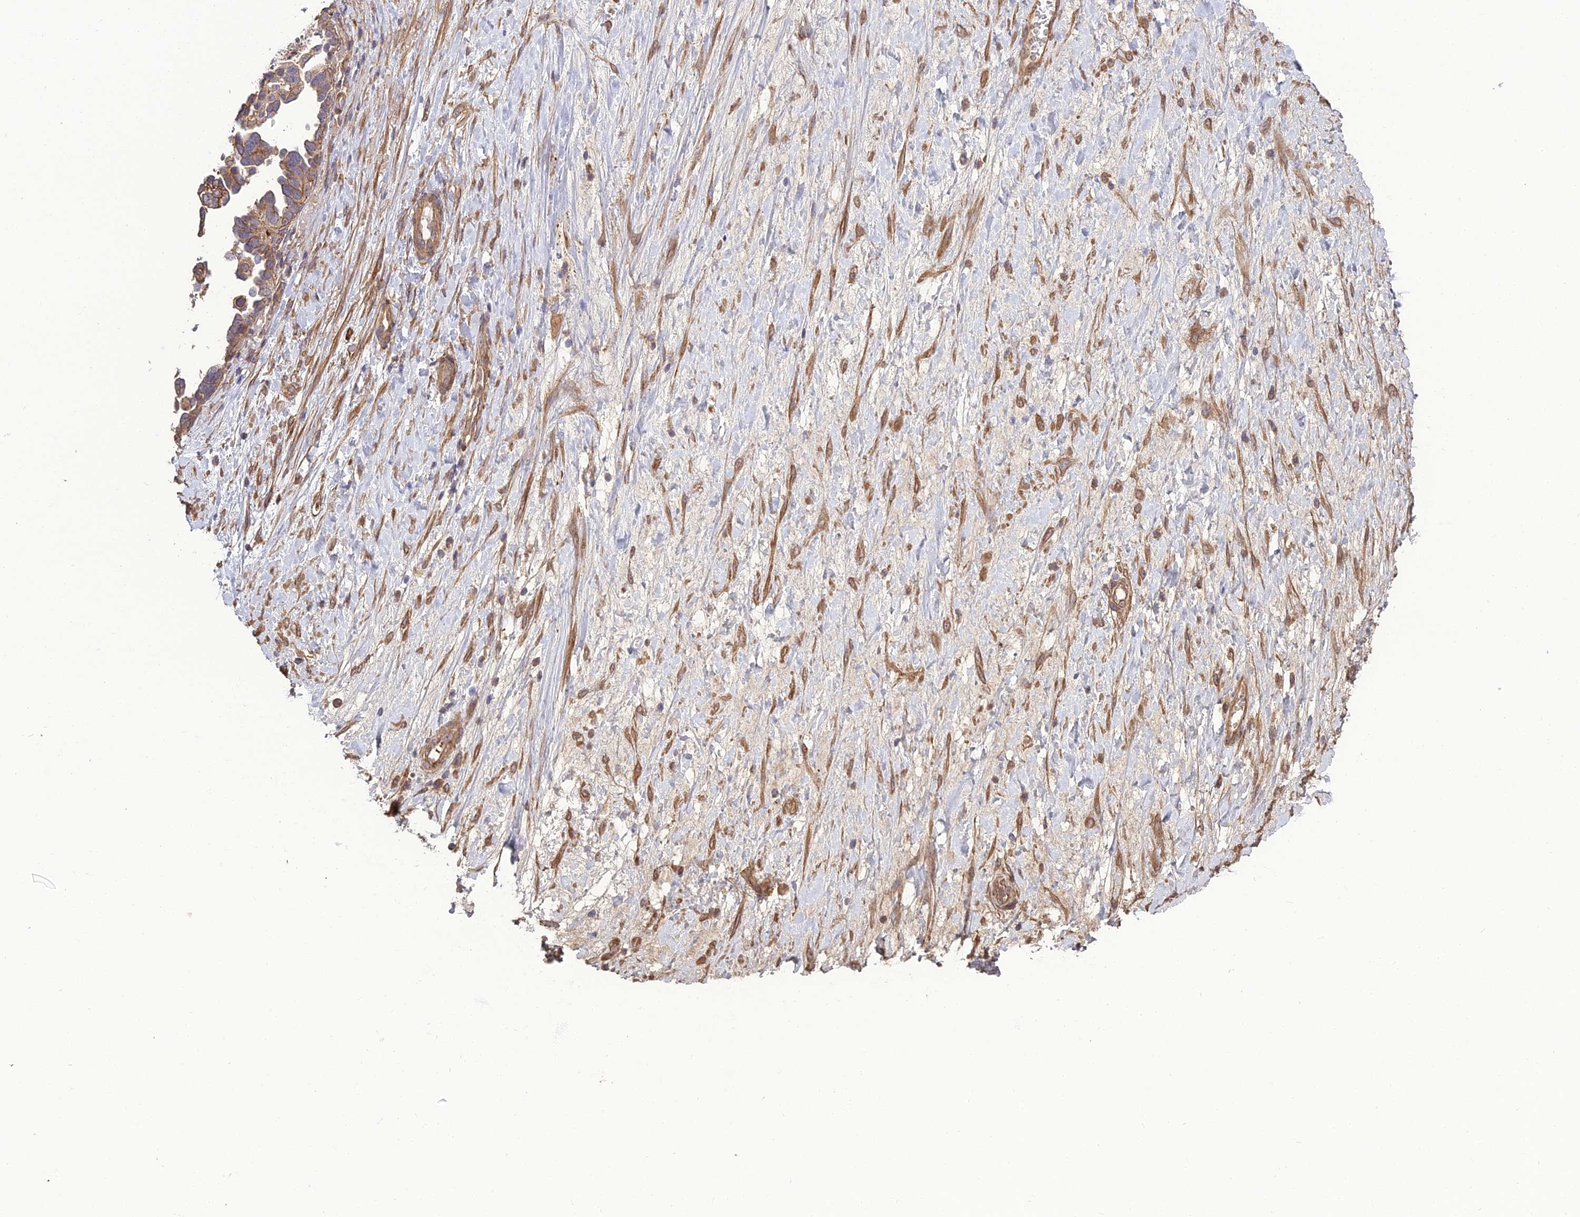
{"staining": {"intensity": "moderate", "quantity": ">75%", "location": "cytoplasmic/membranous"}, "tissue": "ovarian cancer", "cell_type": "Tumor cells", "image_type": "cancer", "snomed": [{"axis": "morphology", "description": "Cystadenocarcinoma, serous, NOS"}, {"axis": "topography", "description": "Ovary"}], "caption": "A brown stain highlights moderate cytoplasmic/membranous staining of a protein in ovarian cancer (serous cystadenocarcinoma) tumor cells.", "gene": "ATP6V0A2", "patient": {"sex": "female", "age": 54}}